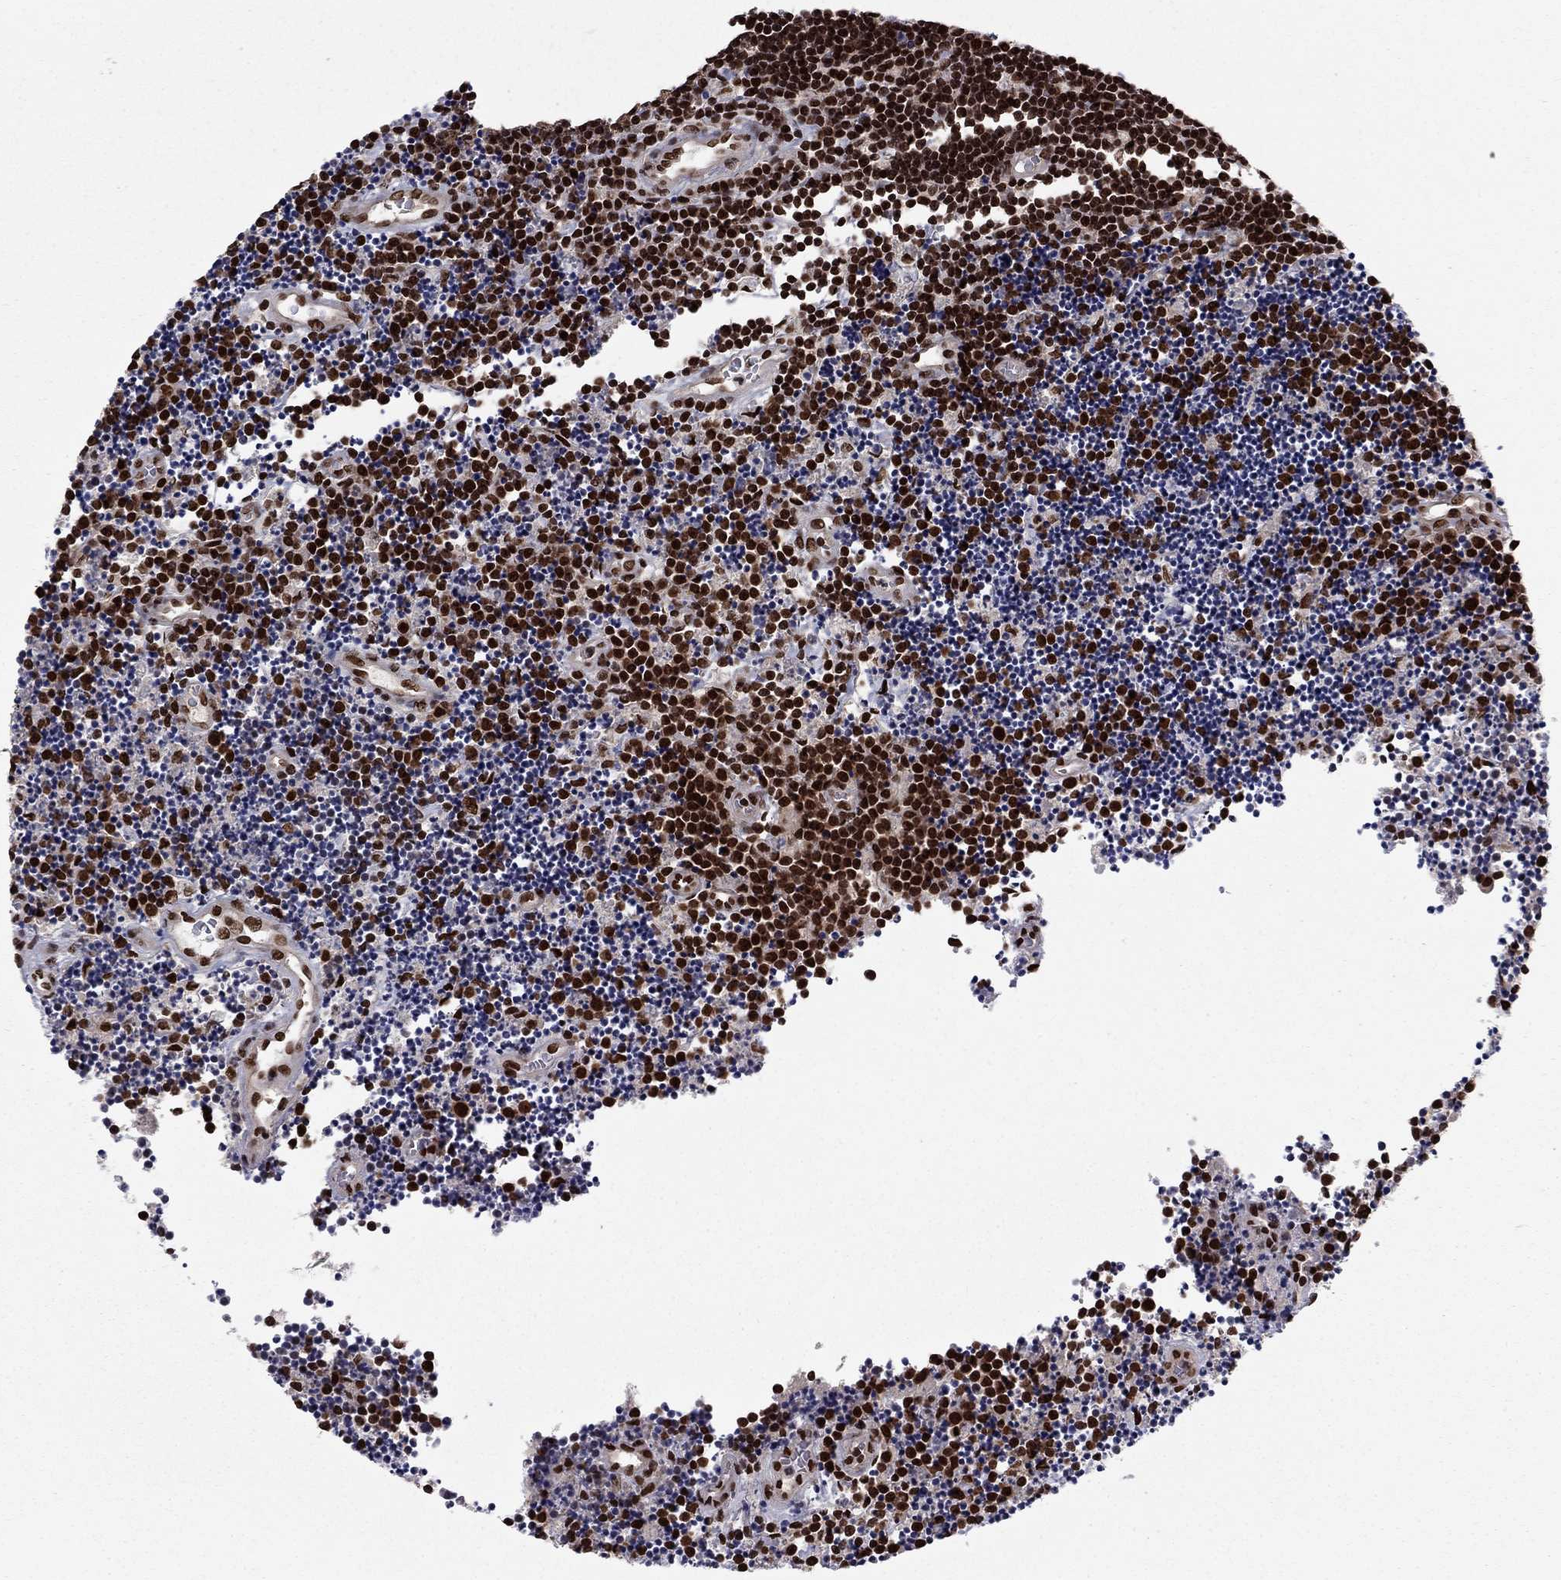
{"staining": {"intensity": "strong", "quantity": ">75%", "location": "nuclear"}, "tissue": "lymphoma", "cell_type": "Tumor cells", "image_type": "cancer", "snomed": [{"axis": "morphology", "description": "Malignant lymphoma, non-Hodgkin's type, Low grade"}, {"axis": "topography", "description": "Brain"}], "caption": "An image of human lymphoma stained for a protein shows strong nuclear brown staining in tumor cells. (Stains: DAB in brown, nuclei in blue, Microscopy: brightfield microscopy at high magnification).", "gene": "USP54", "patient": {"sex": "female", "age": 66}}